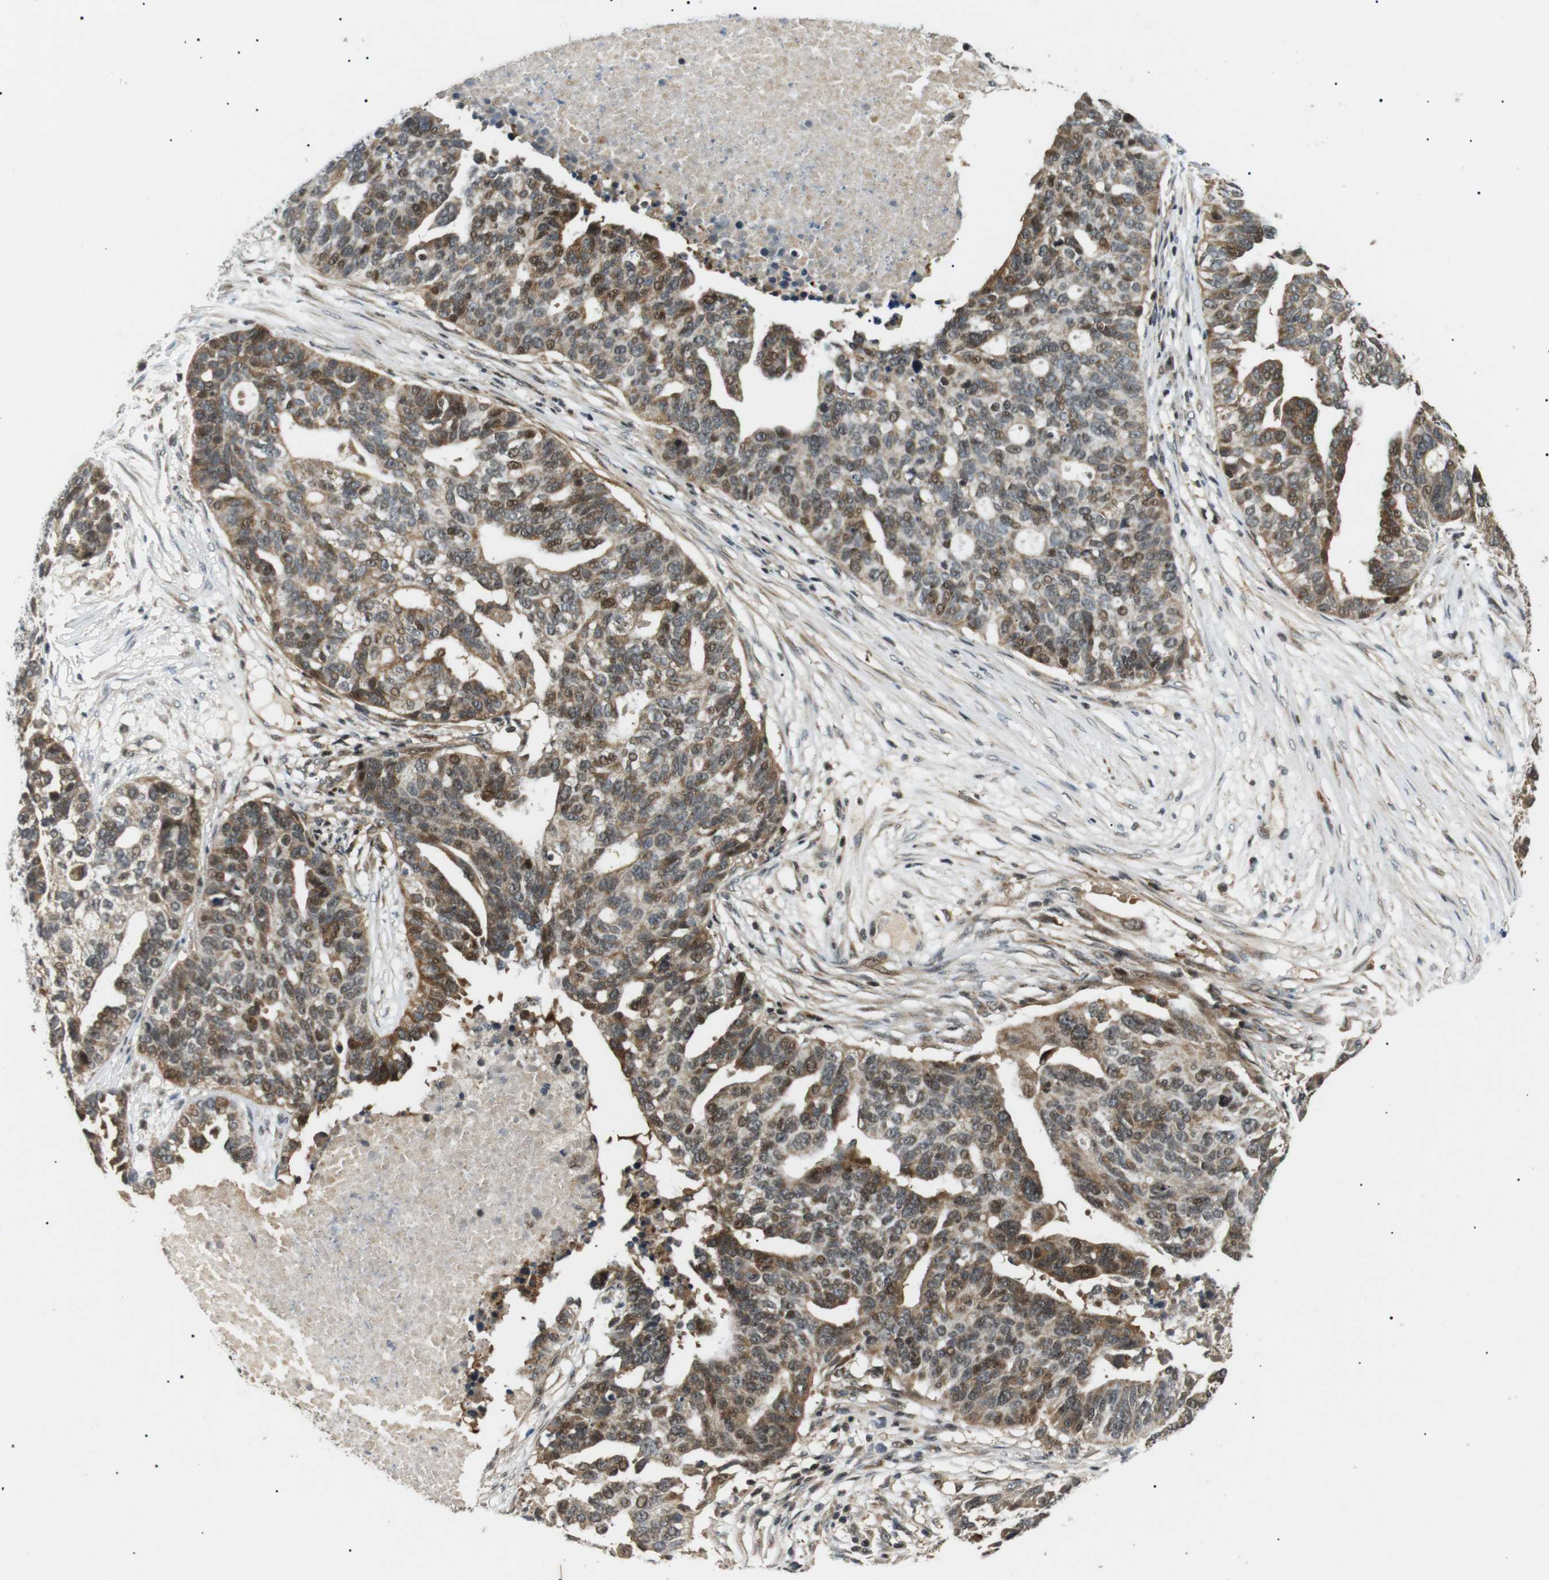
{"staining": {"intensity": "moderate", "quantity": ">75%", "location": "cytoplasmic/membranous,nuclear"}, "tissue": "ovarian cancer", "cell_type": "Tumor cells", "image_type": "cancer", "snomed": [{"axis": "morphology", "description": "Cystadenocarcinoma, serous, NOS"}, {"axis": "topography", "description": "Ovary"}], "caption": "Moderate cytoplasmic/membranous and nuclear protein positivity is seen in approximately >75% of tumor cells in ovarian cancer.", "gene": "HSPA13", "patient": {"sex": "female", "age": 59}}